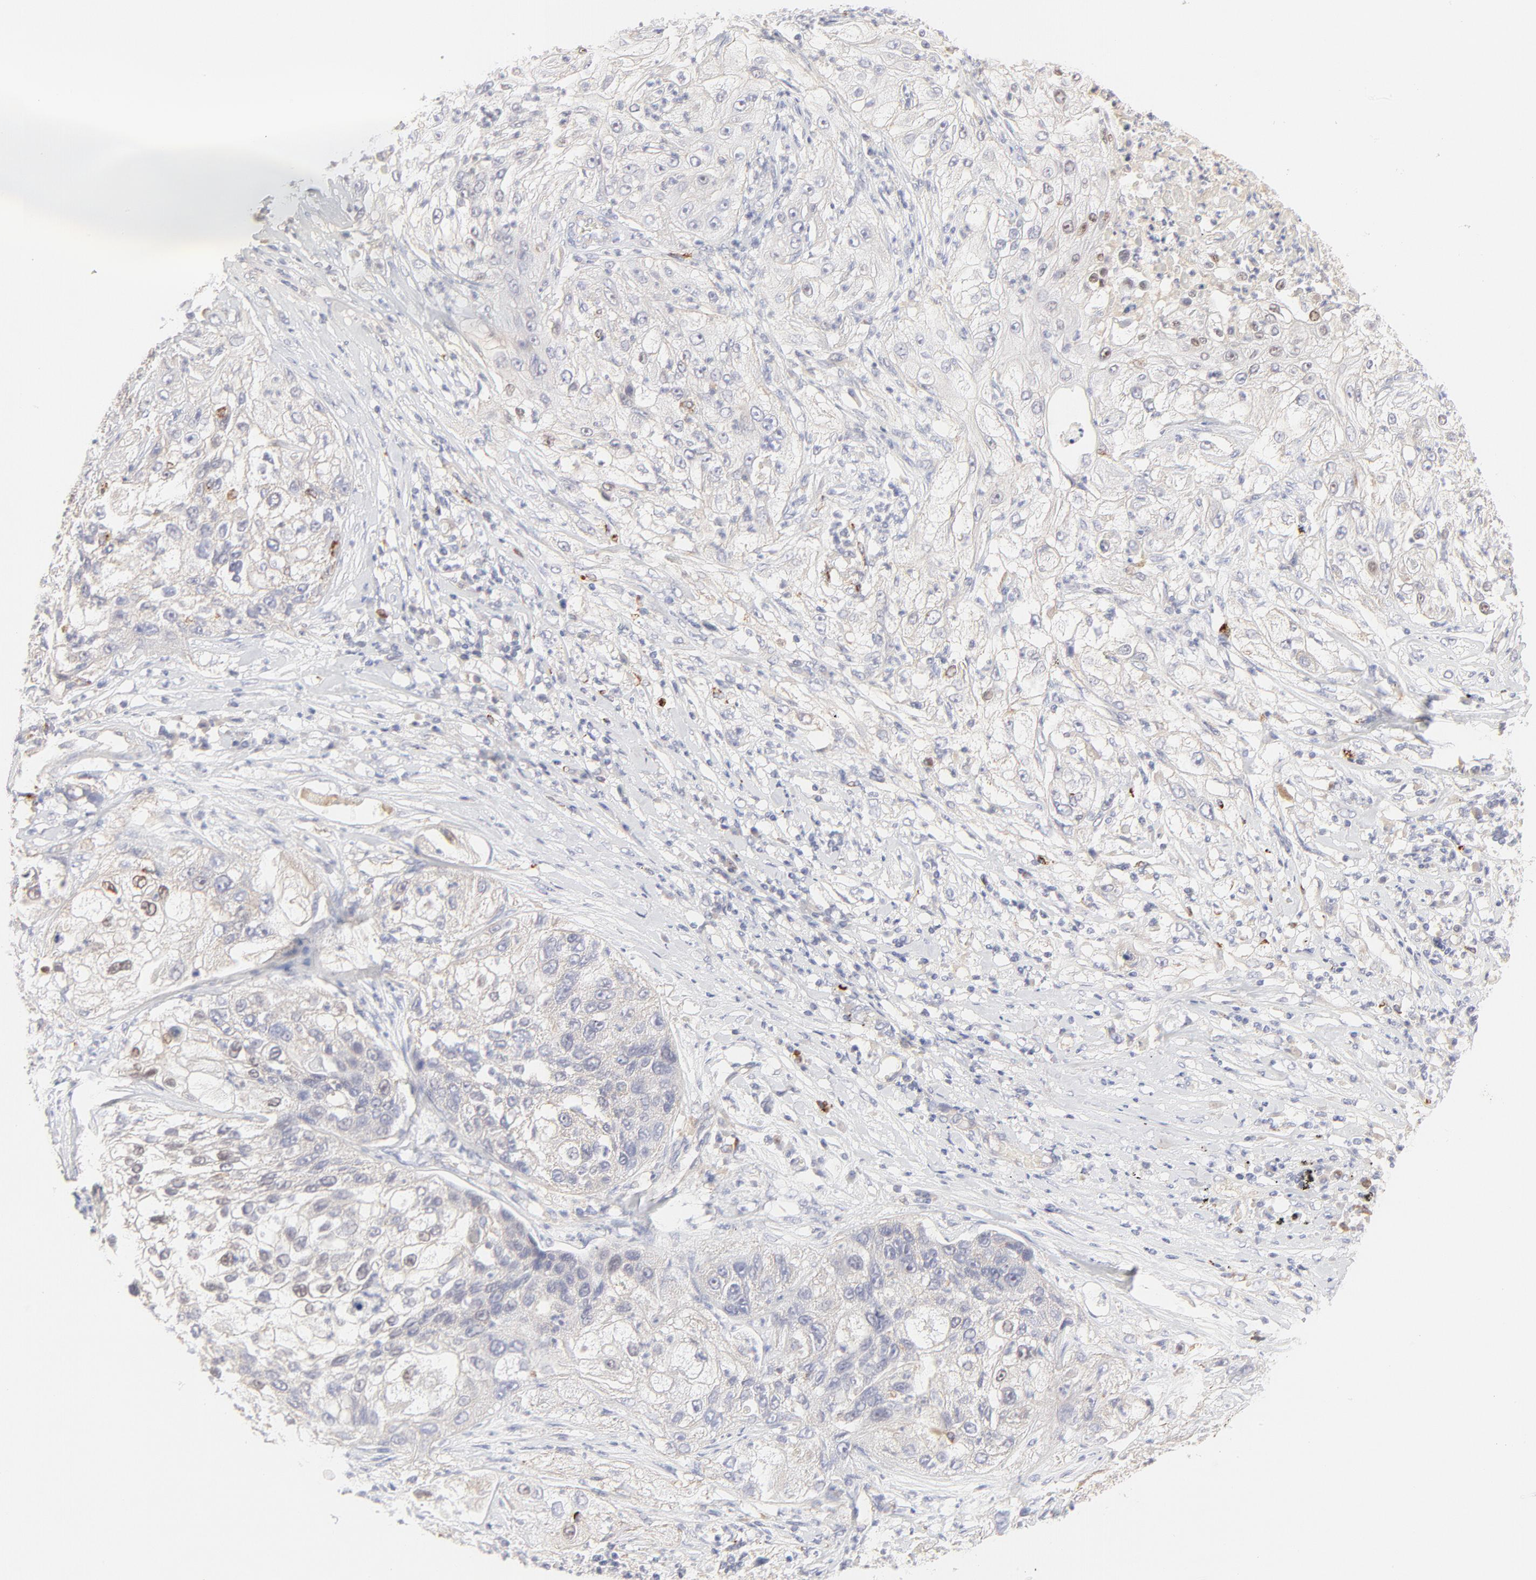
{"staining": {"intensity": "weak", "quantity": "<25%", "location": "nuclear"}, "tissue": "lung cancer", "cell_type": "Tumor cells", "image_type": "cancer", "snomed": [{"axis": "morphology", "description": "Inflammation, NOS"}, {"axis": "morphology", "description": "Squamous cell carcinoma, NOS"}, {"axis": "topography", "description": "Lymph node"}, {"axis": "topography", "description": "Soft tissue"}, {"axis": "topography", "description": "Lung"}], "caption": "The photomicrograph exhibits no significant positivity in tumor cells of lung cancer. (DAB (3,3'-diaminobenzidine) IHC with hematoxylin counter stain).", "gene": "ELF3", "patient": {"sex": "male", "age": 66}}